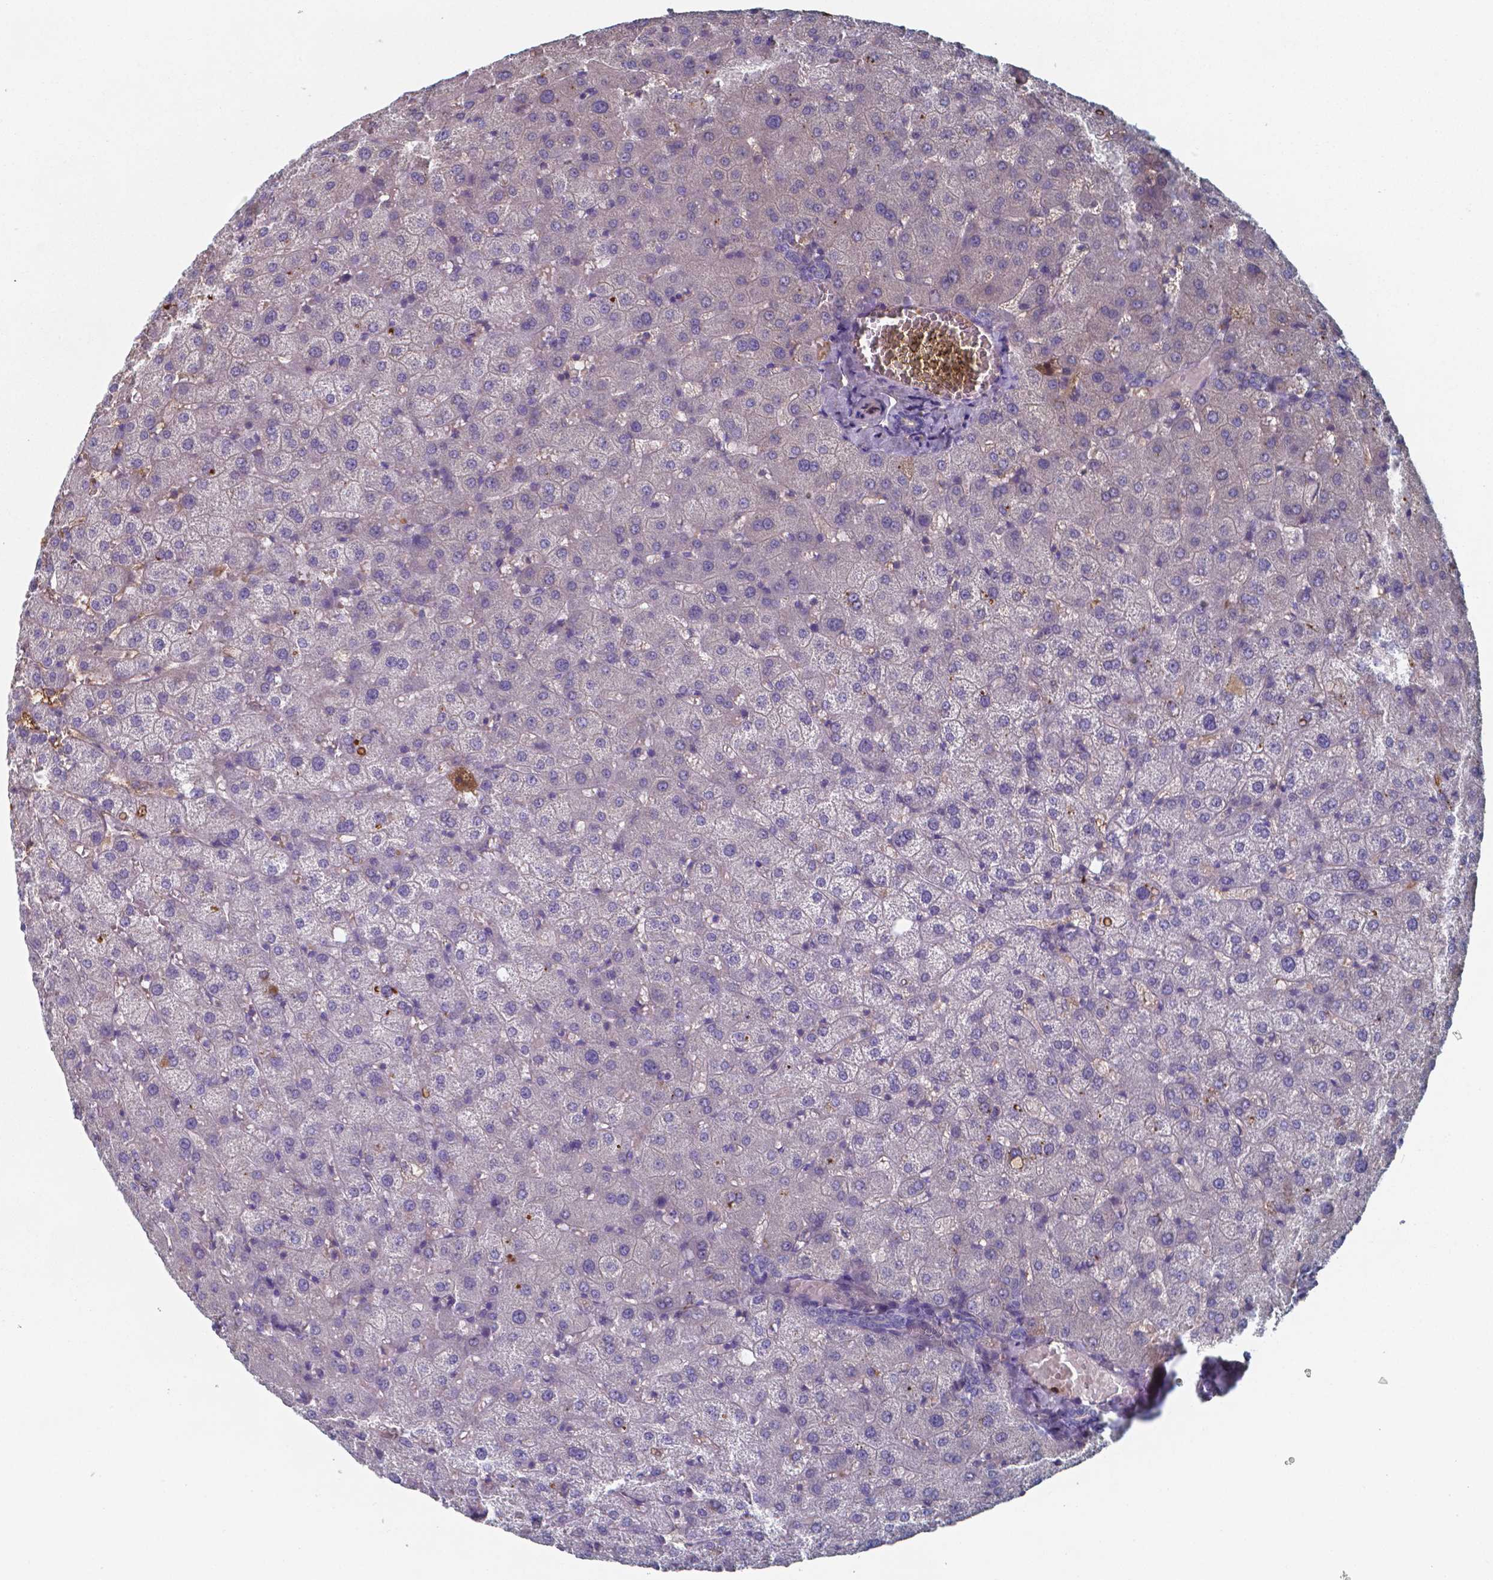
{"staining": {"intensity": "negative", "quantity": "none", "location": "none"}, "tissue": "liver", "cell_type": "Cholangiocytes", "image_type": "normal", "snomed": [{"axis": "morphology", "description": "Normal tissue, NOS"}, {"axis": "topography", "description": "Liver"}], "caption": "Immunohistochemical staining of unremarkable human liver exhibits no significant positivity in cholangiocytes.", "gene": "BTBD17", "patient": {"sex": "female", "age": 50}}